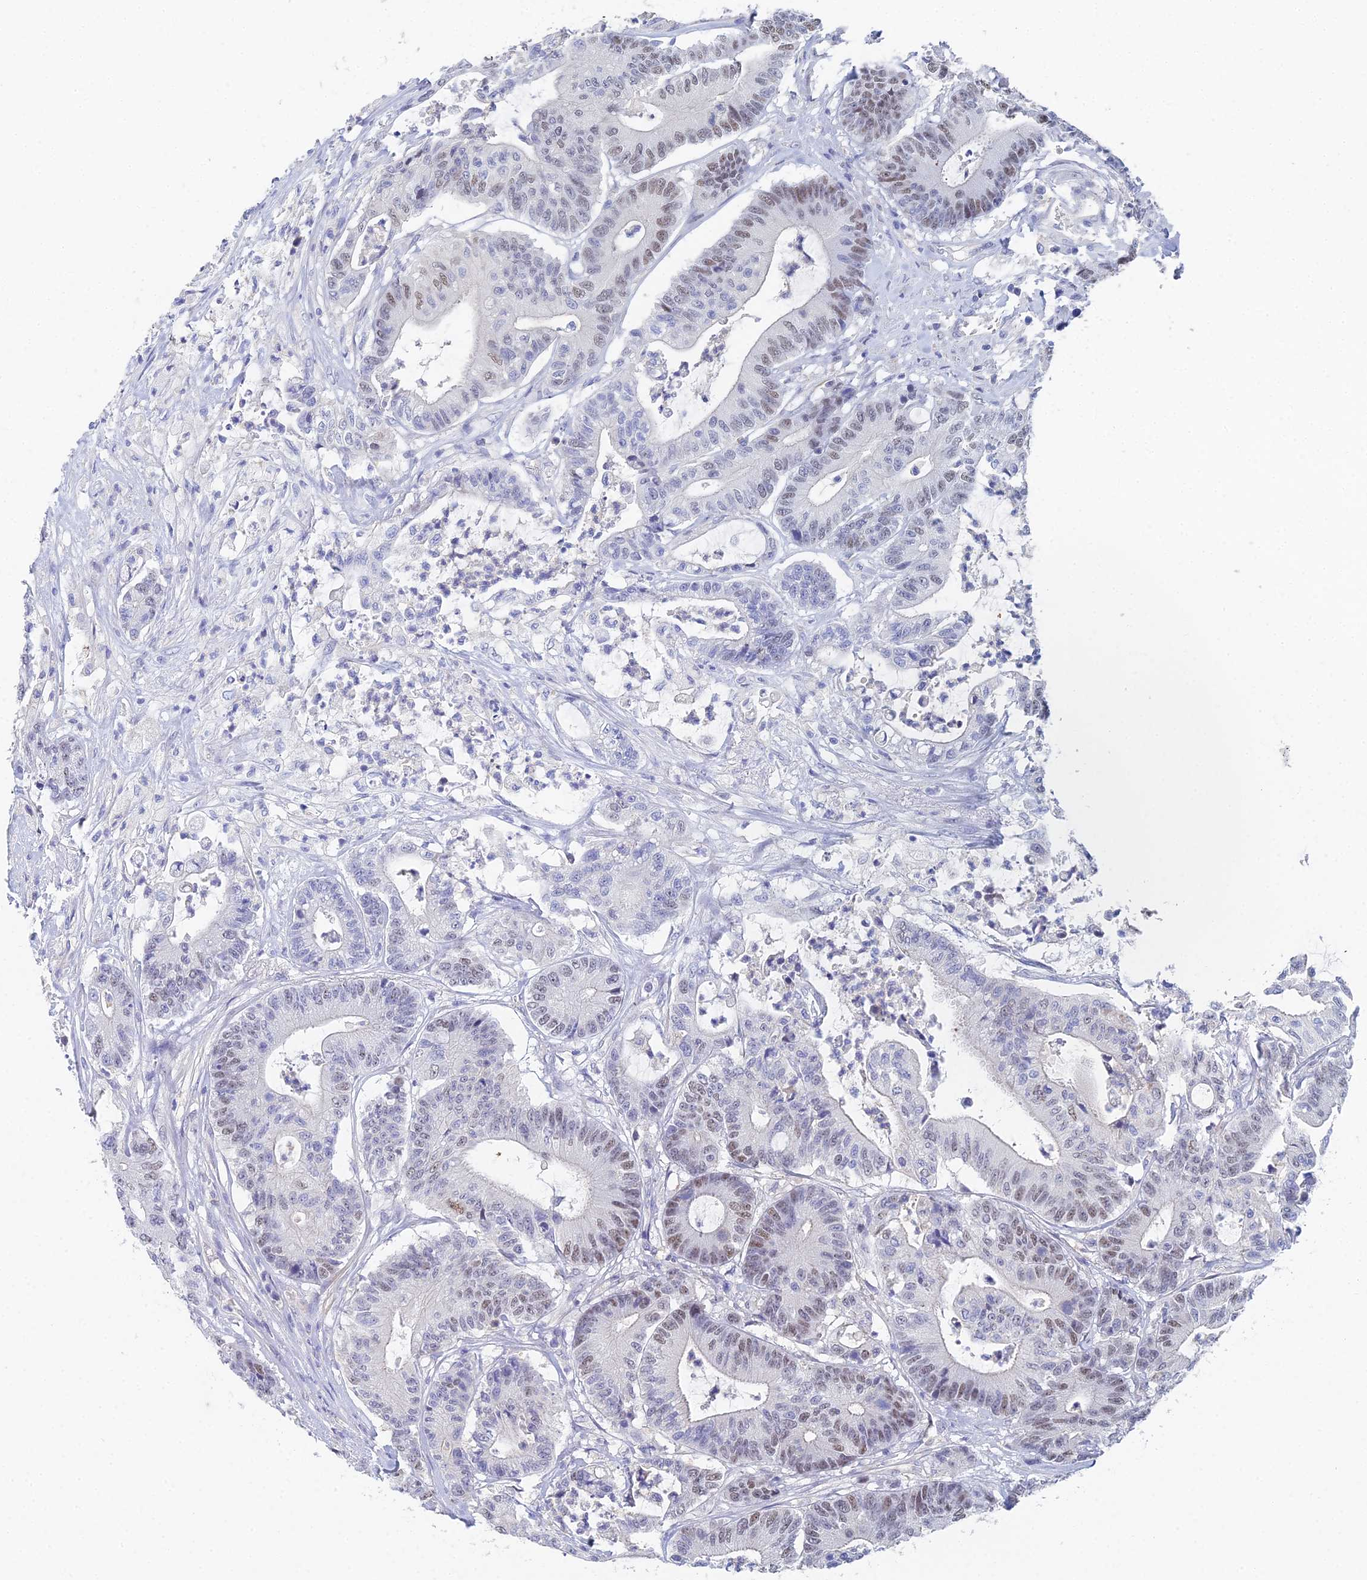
{"staining": {"intensity": "moderate", "quantity": "25%-75%", "location": "nuclear"}, "tissue": "colorectal cancer", "cell_type": "Tumor cells", "image_type": "cancer", "snomed": [{"axis": "morphology", "description": "Adenocarcinoma, NOS"}, {"axis": "topography", "description": "Colon"}], "caption": "A photomicrograph of adenocarcinoma (colorectal) stained for a protein reveals moderate nuclear brown staining in tumor cells. The staining is performed using DAB (3,3'-diaminobenzidine) brown chromogen to label protein expression. The nuclei are counter-stained blue using hematoxylin.", "gene": "MCM2", "patient": {"sex": "female", "age": 84}}